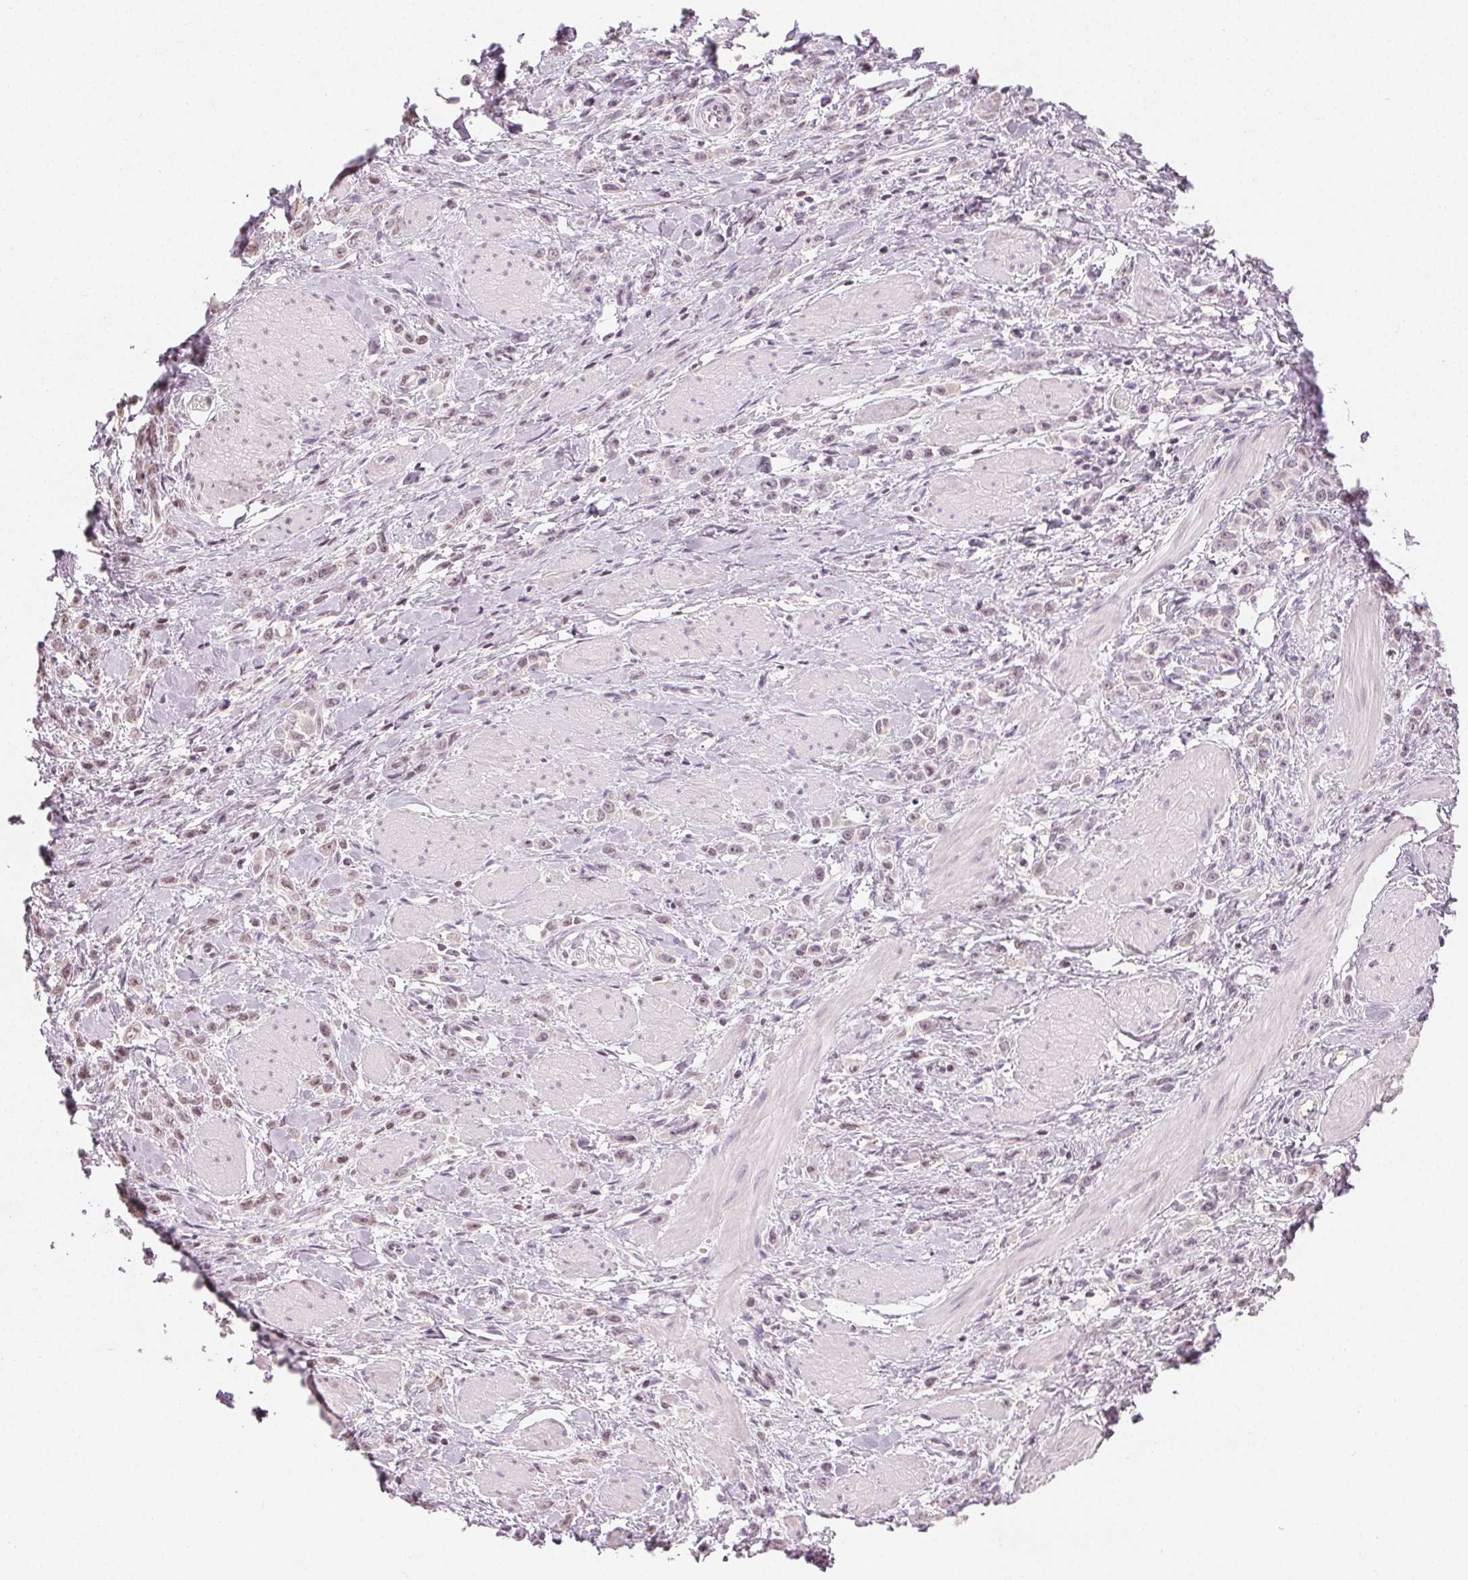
{"staining": {"intensity": "negative", "quantity": "none", "location": "none"}, "tissue": "stomach cancer", "cell_type": "Tumor cells", "image_type": "cancer", "snomed": [{"axis": "morphology", "description": "Adenocarcinoma, NOS"}, {"axis": "topography", "description": "Stomach"}], "caption": "Immunohistochemistry of human stomach adenocarcinoma exhibits no expression in tumor cells.", "gene": "AFM", "patient": {"sex": "male", "age": 47}}